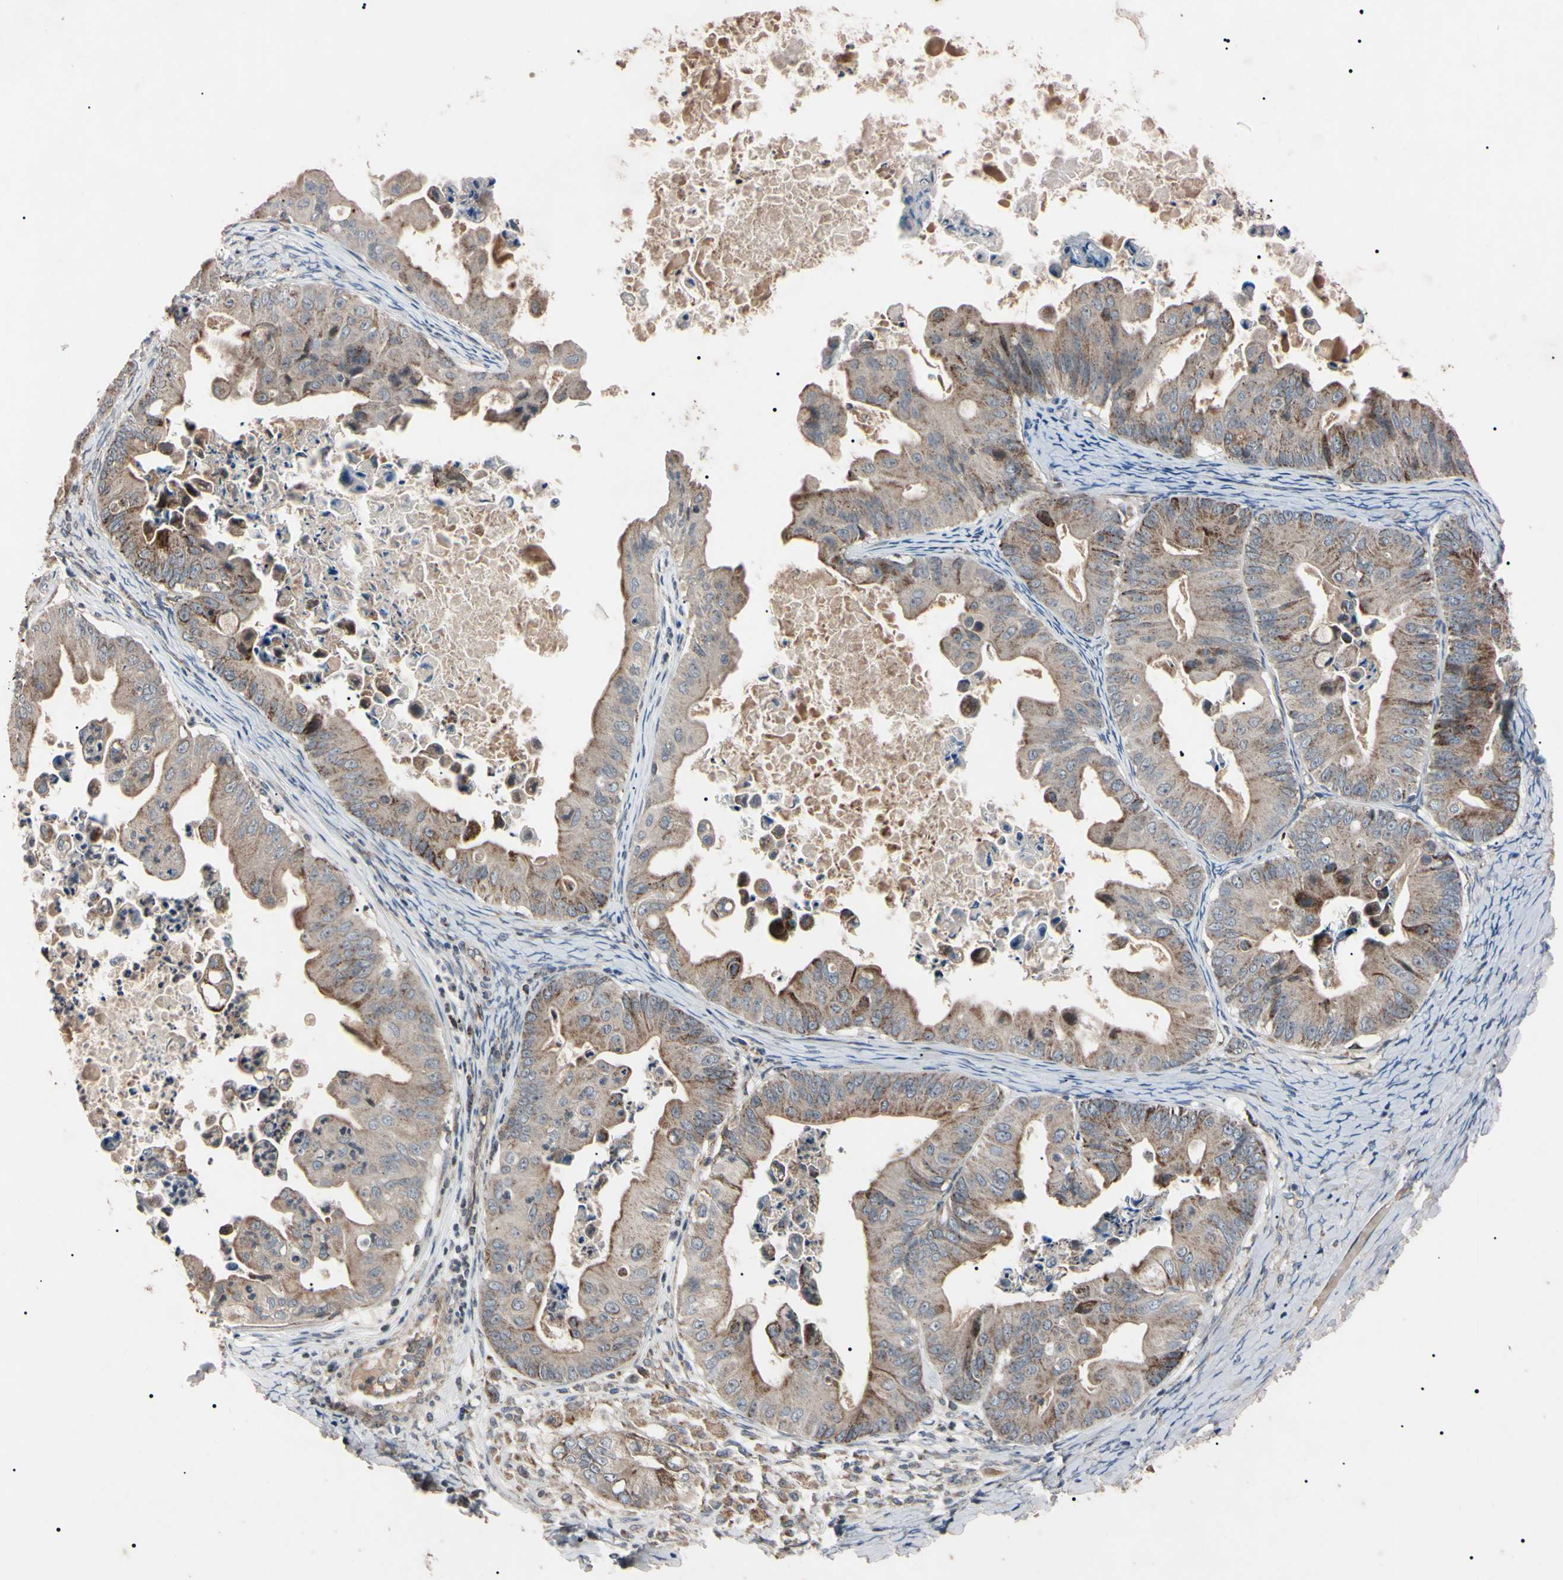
{"staining": {"intensity": "moderate", "quantity": ">75%", "location": "none"}, "tissue": "ovarian cancer", "cell_type": "Tumor cells", "image_type": "cancer", "snomed": [{"axis": "morphology", "description": "Cystadenocarcinoma, mucinous, NOS"}, {"axis": "topography", "description": "Ovary"}], "caption": "Ovarian mucinous cystadenocarcinoma tissue exhibits moderate None positivity in approximately >75% of tumor cells", "gene": "TNFRSF1A", "patient": {"sex": "female", "age": 37}}